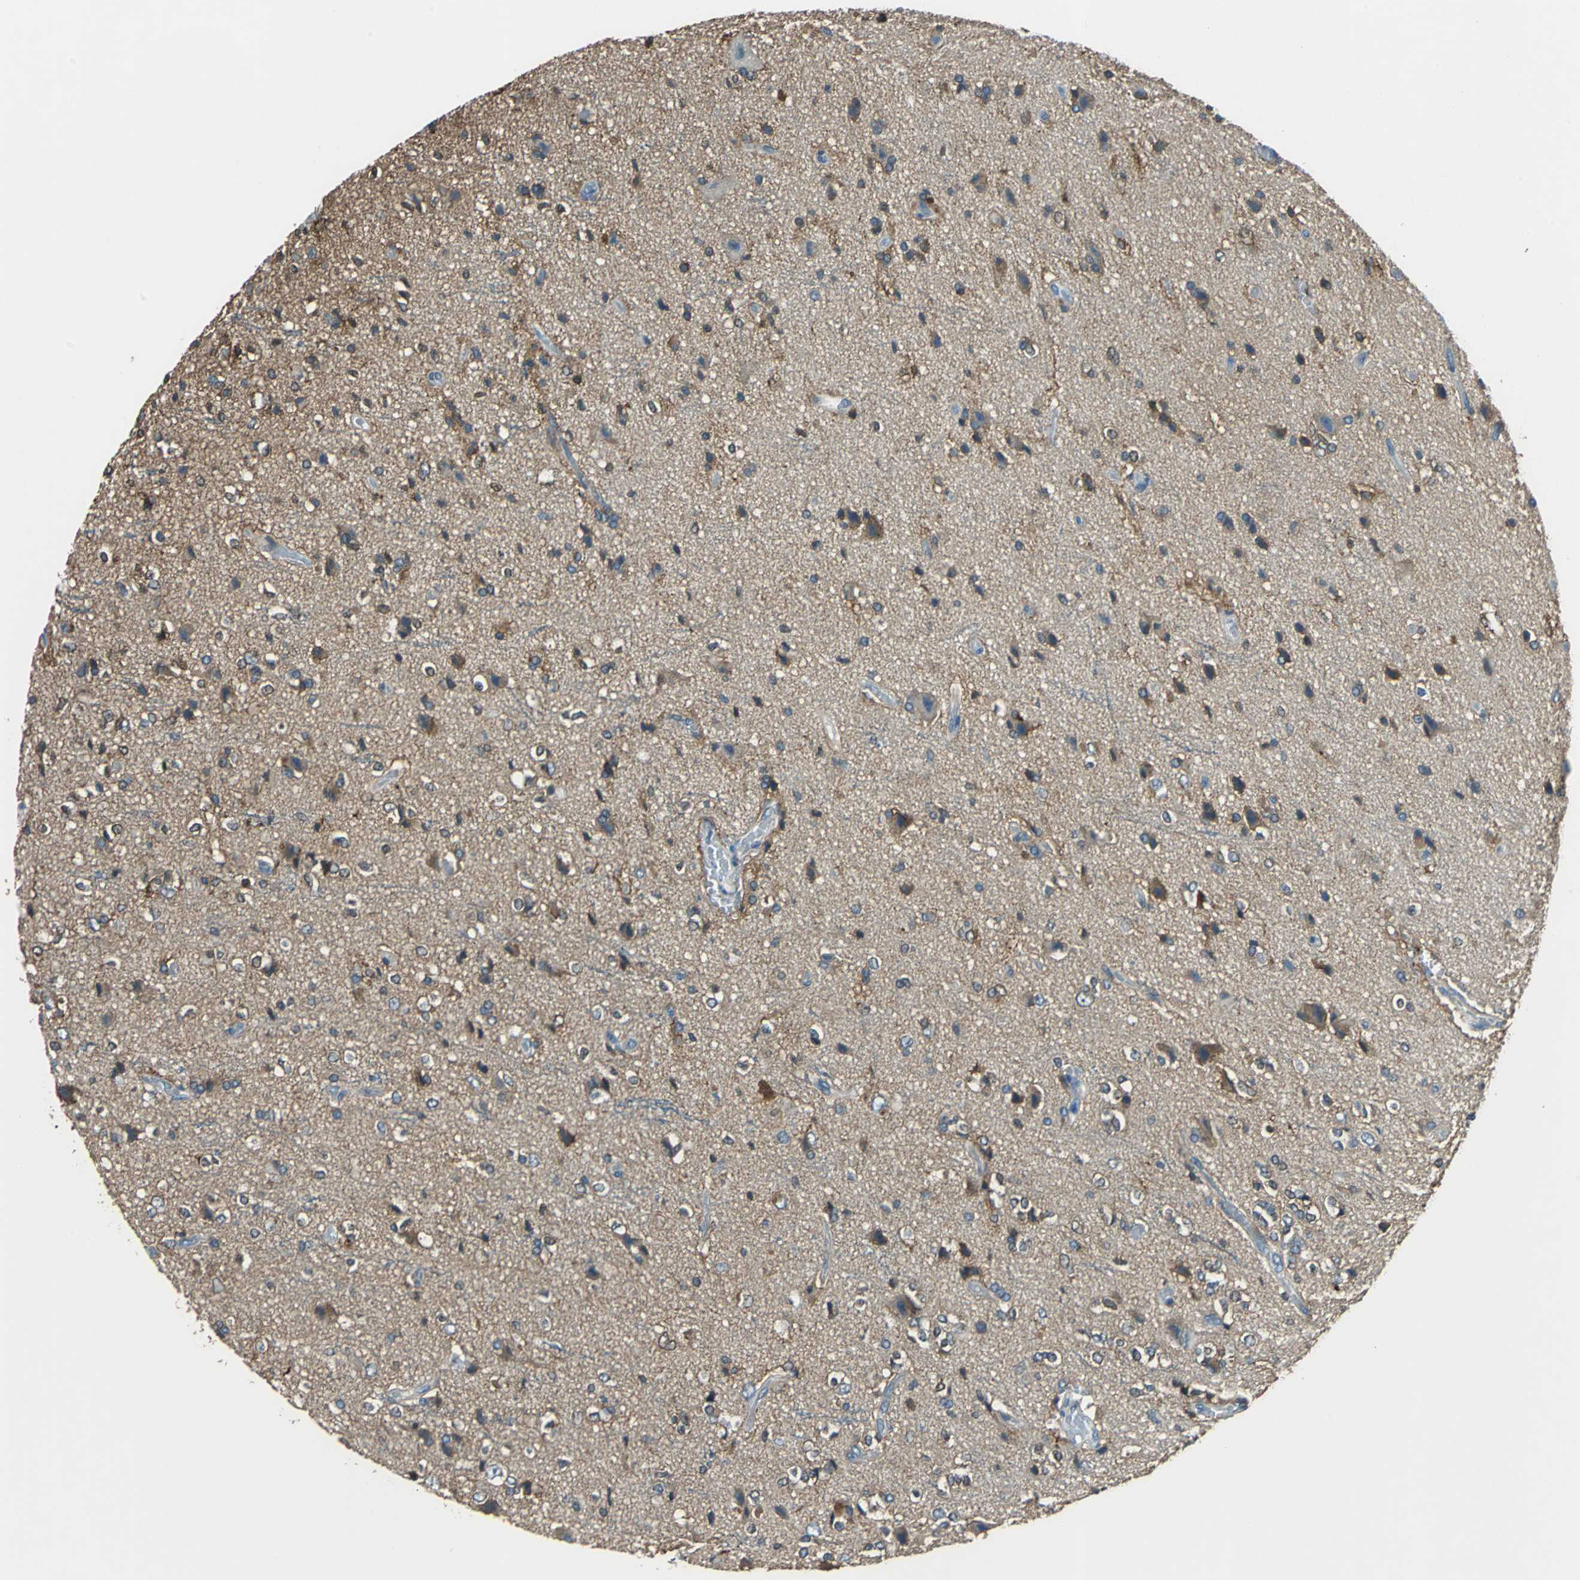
{"staining": {"intensity": "moderate", "quantity": "25%-75%", "location": "cytoplasmic/membranous"}, "tissue": "glioma", "cell_type": "Tumor cells", "image_type": "cancer", "snomed": [{"axis": "morphology", "description": "Glioma, malignant, High grade"}, {"axis": "topography", "description": "Brain"}], "caption": "Protein staining of high-grade glioma (malignant) tissue shows moderate cytoplasmic/membranous staining in about 25%-75% of tumor cells.", "gene": "PRKCA", "patient": {"sex": "male", "age": 47}}